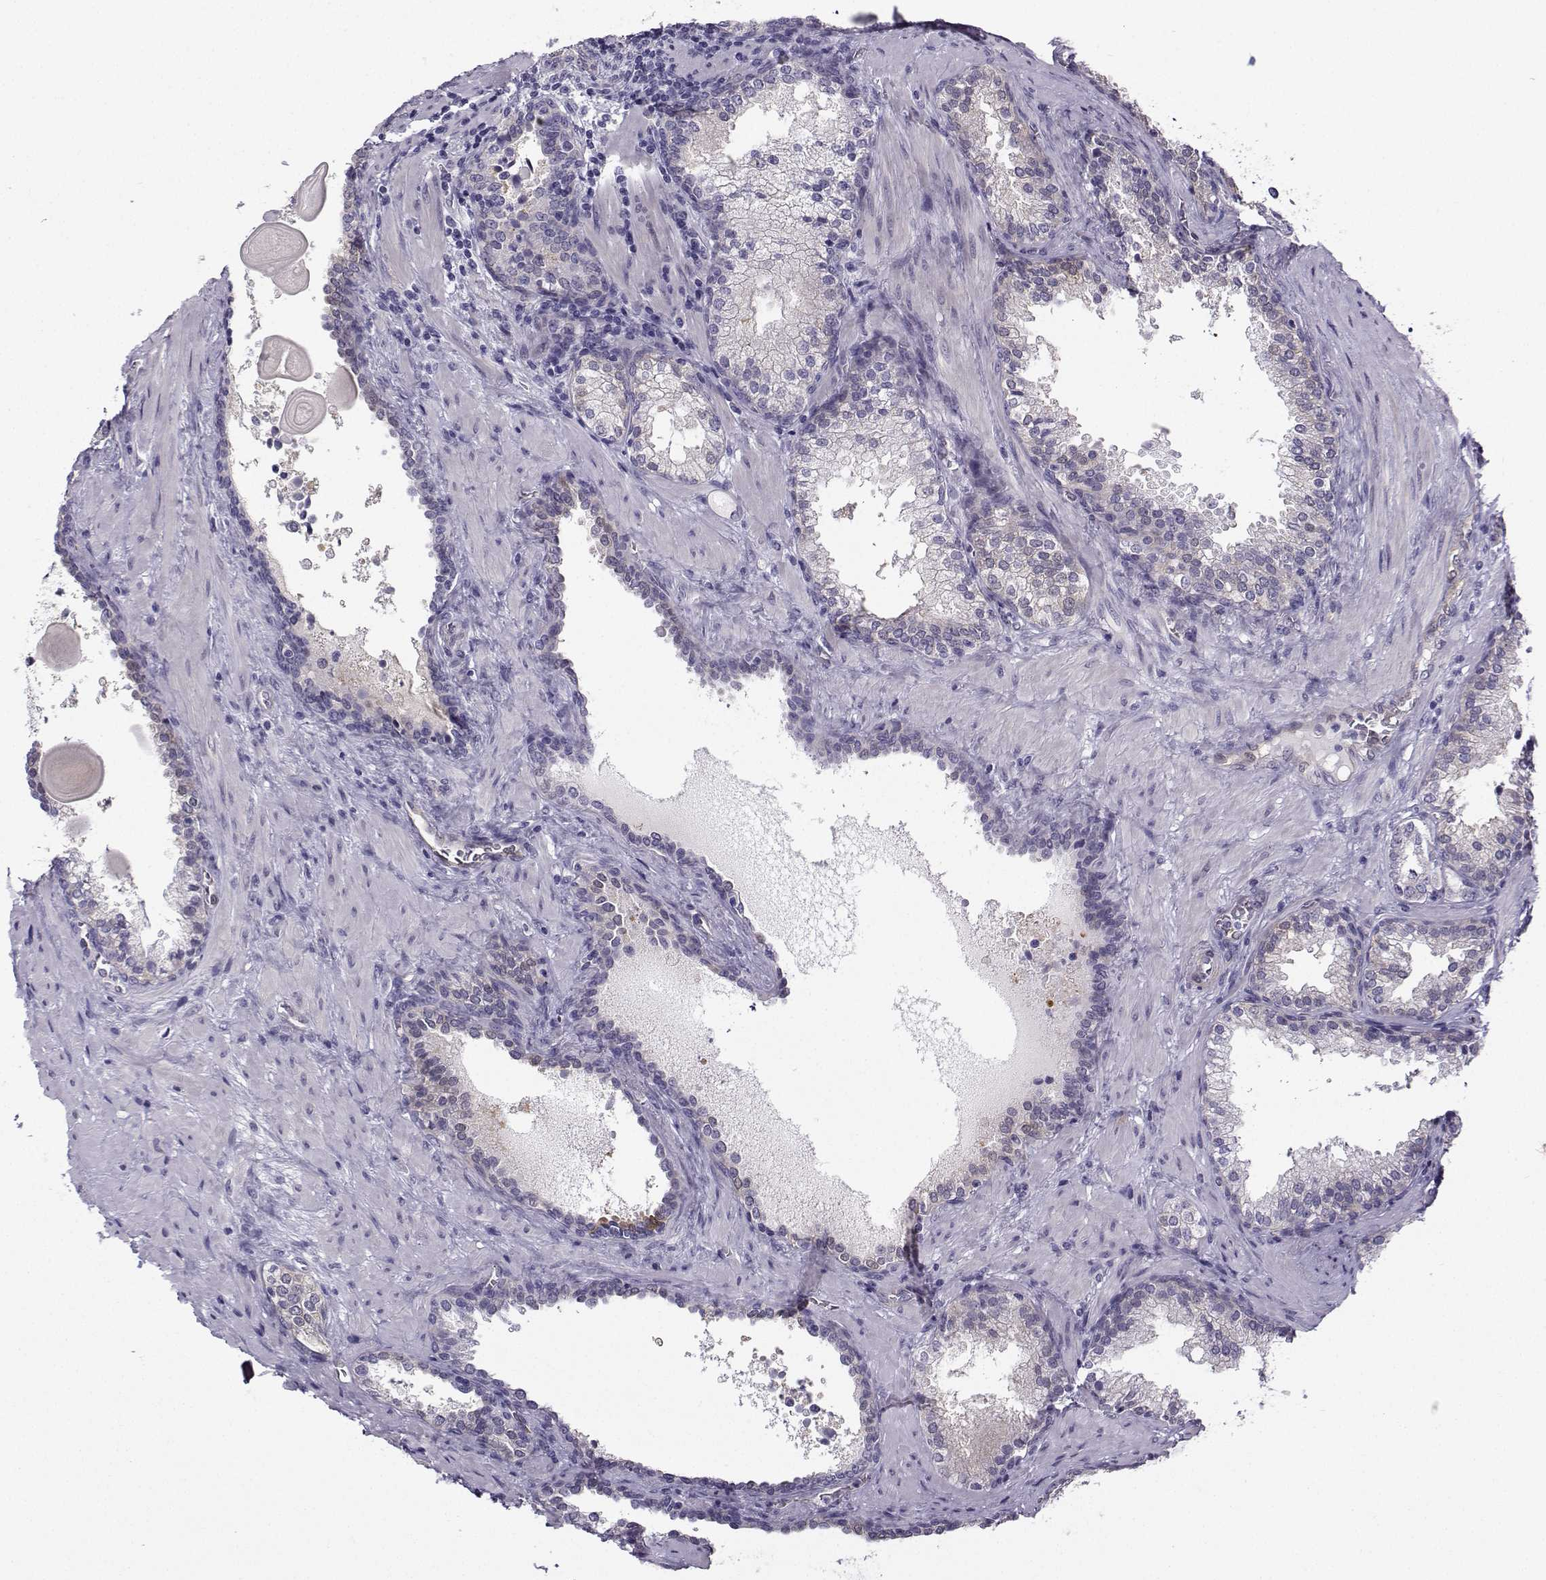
{"staining": {"intensity": "negative", "quantity": "none", "location": "none"}, "tissue": "prostate cancer", "cell_type": "Tumor cells", "image_type": "cancer", "snomed": [{"axis": "morphology", "description": "Adenocarcinoma, Low grade"}, {"axis": "topography", "description": "Prostate"}], "caption": "High power microscopy histopathology image of an immunohistochemistry photomicrograph of prostate cancer (low-grade adenocarcinoma), revealing no significant staining in tumor cells. (DAB IHC, high magnification).", "gene": "NQO1", "patient": {"sex": "male", "age": 60}}